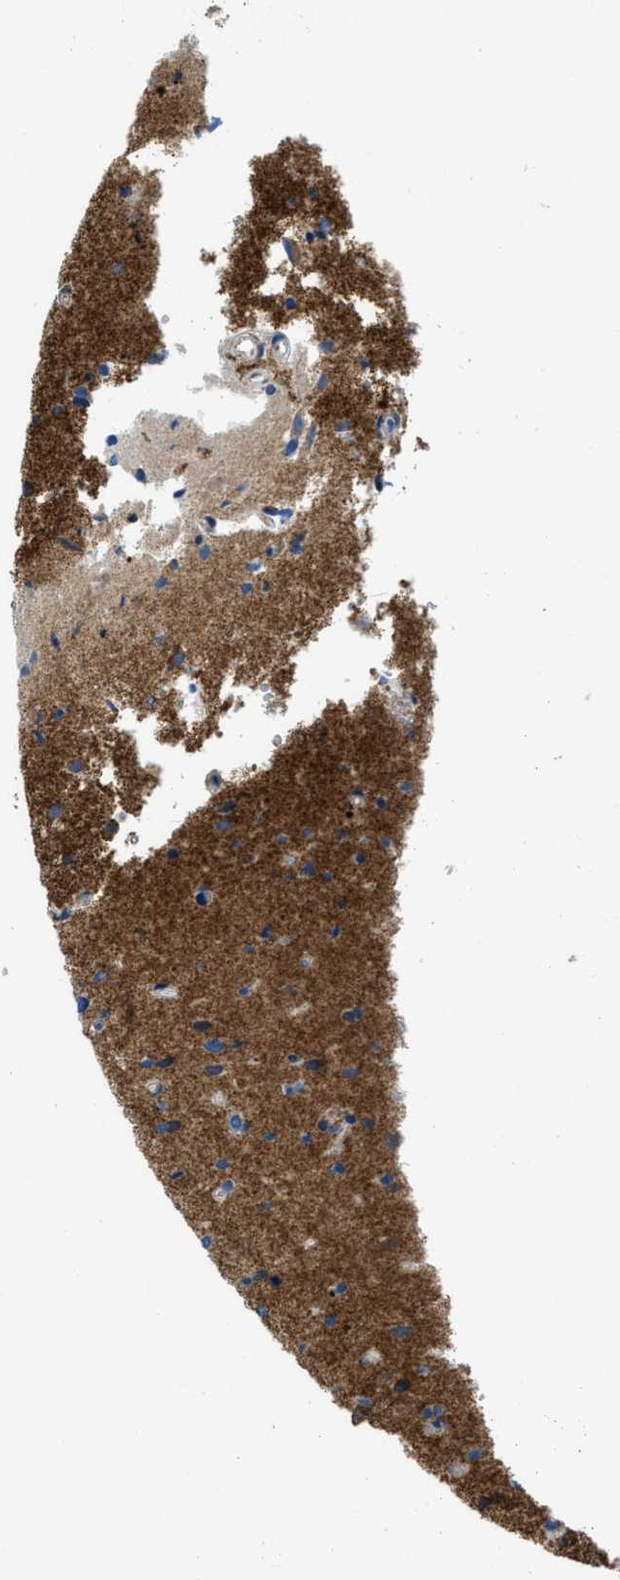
{"staining": {"intensity": "weak", "quantity": ">75%", "location": "cytoplasmic/membranous"}, "tissue": "glioma", "cell_type": "Tumor cells", "image_type": "cancer", "snomed": [{"axis": "morphology", "description": "Glioma, malignant, High grade"}, {"axis": "topography", "description": "Brain"}], "caption": "Protein analysis of glioma tissue exhibits weak cytoplasmic/membranous expression in approximately >75% of tumor cells. (Brightfield microscopy of DAB IHC at high magnification).", "gene": "ZNF831", "patient": {"sex": "male", "age": 33}}